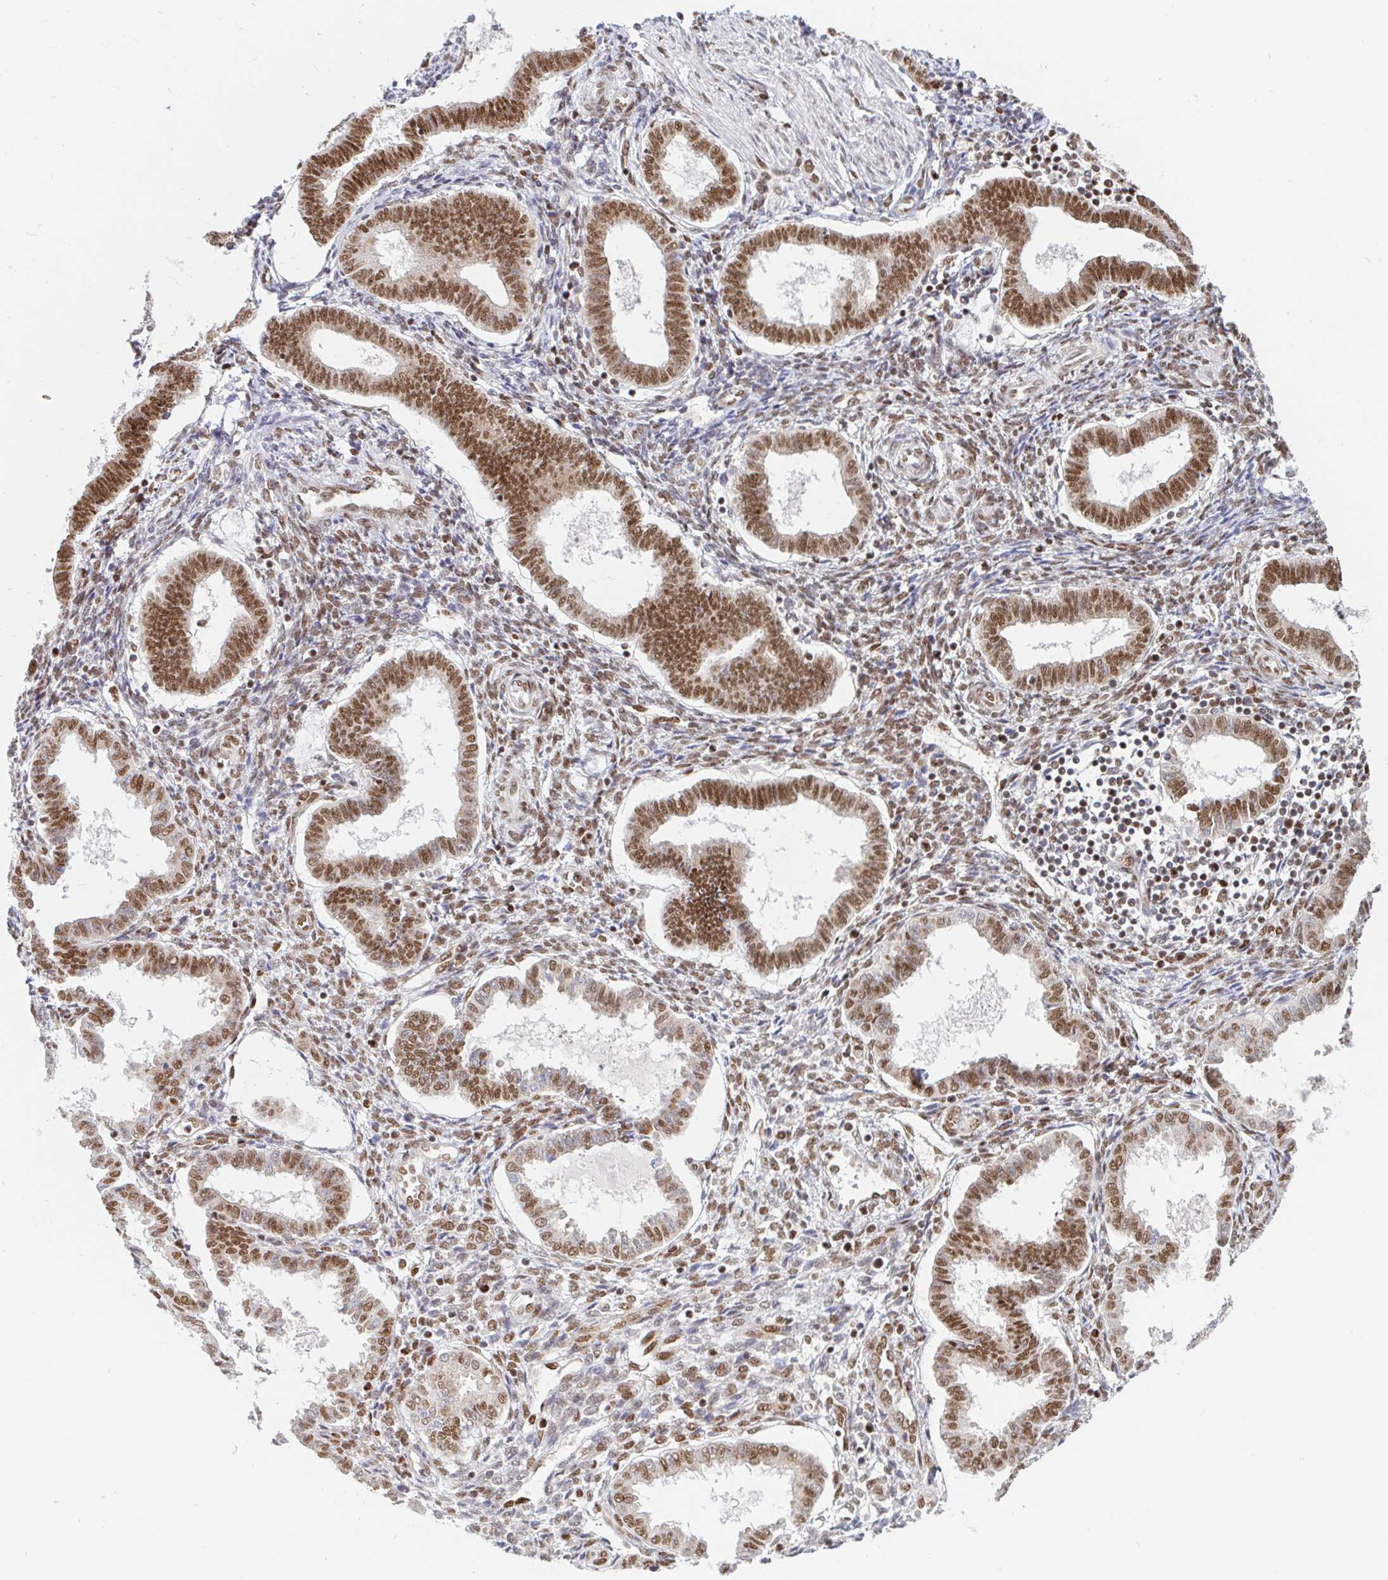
{"staining": {"intensity": "moderate", "quantity": ">75%", "location": "nuclear"}, "tissue": "endometrium", "cell_type": "Cells in endometrial stroma", "image_type": "normal", "snomed": [{"axis": "morphology", "description": "Normal tissue, NOS"}, {"axis": "topography", "description": "Endometrium"}], "caption": "Immunohistochemical staining of unremarkable endometrium reveals moderate nuclear protein positivity in approximately >75% of cells in endometrial stroma. (brown staining indicates protein expression, while blue staining denotes nuclei).", "gene": "RBMXL1", "patient": {"sex": "female", "age": 24}}